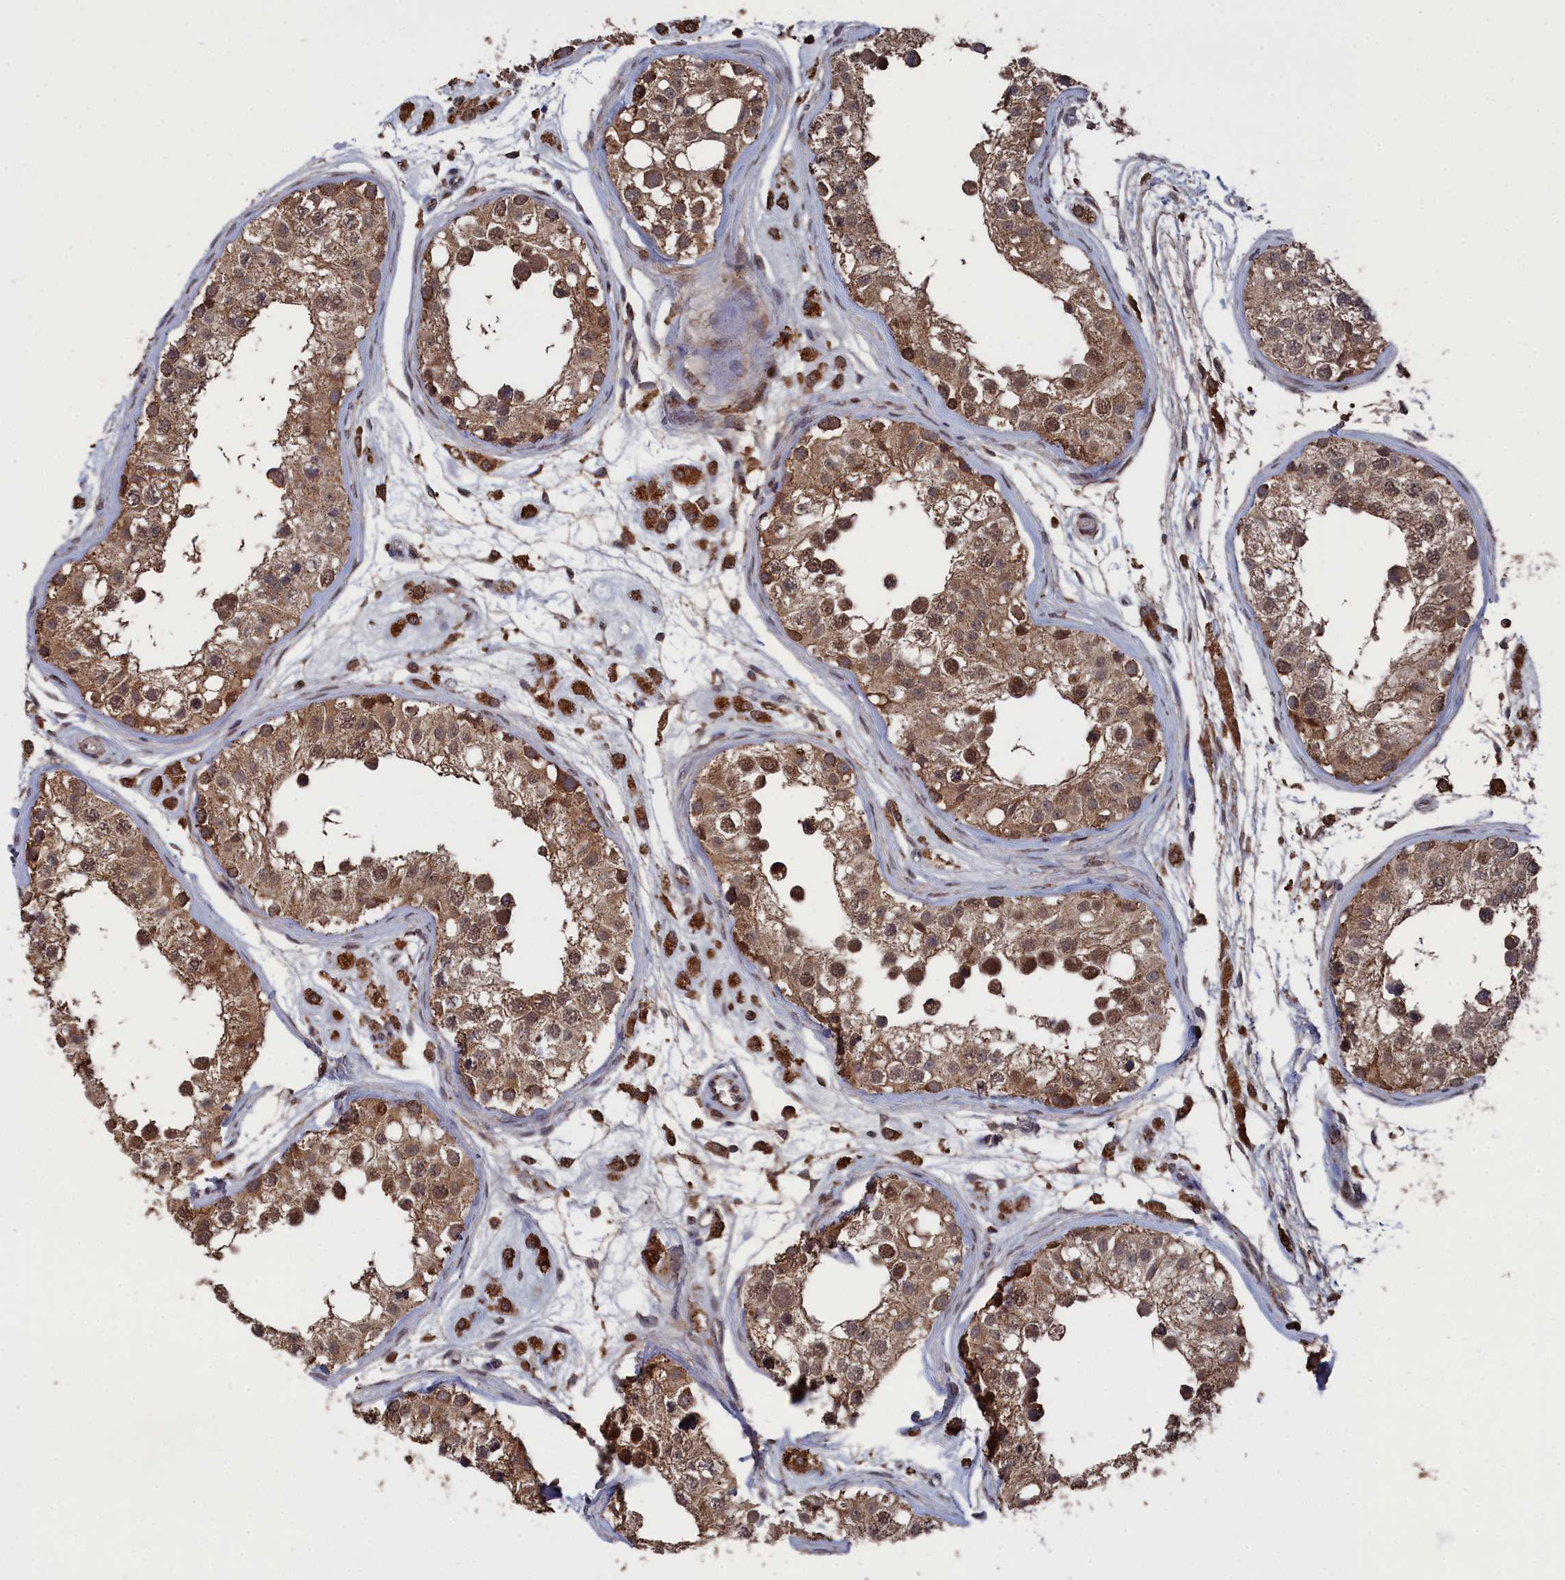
{"staining": {"intensity": "moderate", "quantity": ">75%", "location": "cytoplasmic/membranous,nuclear"}, "tissue": "testis", "cell_type": "Cells in seminiferous ducts", "image_type": "normal", "snomed": [{"axis": "morphology", "description": "Normal tissue, NOS"}, {"axis": "morphology", "description": "Adenocarcinoma, metastatic, NOS"}, {"axis": "topography", "description": "Testis"}], "caption": "Immunohistochemistry photomicrograph of unremarkable testis stained for a protein (brown), which reveals medium levels of moderate cytoplasmic/membranous,nuclear expression in approximately >75% of cells in seminiferous ducts.", "gene": "CEACAM21", "patient": {"sex": "male", "age": 26}}